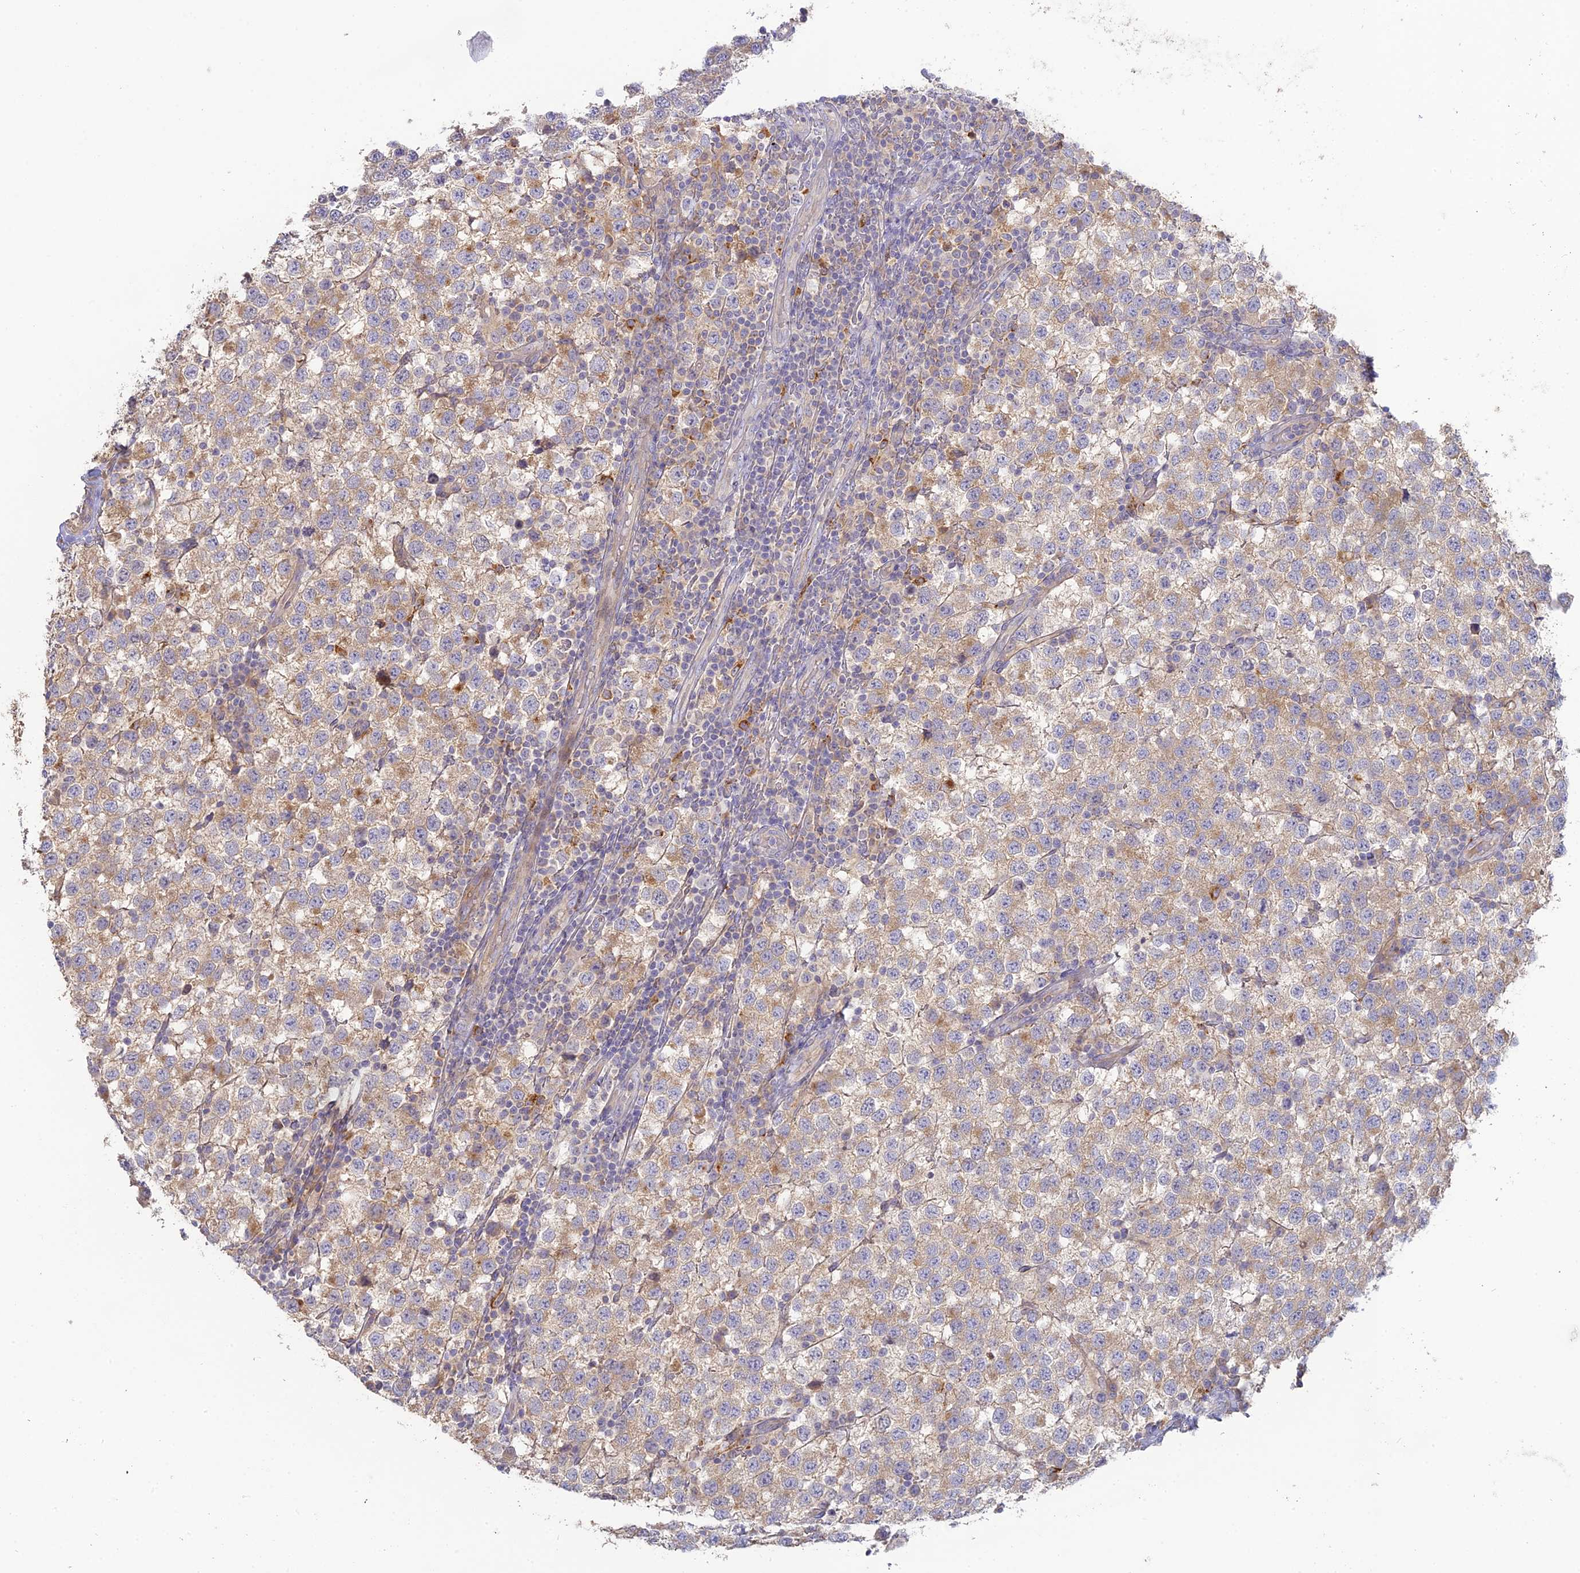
{"staining": {"intensity": "weak", "quantity": ">75%", "location": "cytoplasmic/membranous"}, "tissue": "testis cancer", "cell_type": "Tumor cells", "image_type": "cancer", "snomed": [{"axis": "morphology", "description": "Seminoma, NOS"}, {"axis": "topography", "description": "Testis"}], "caption": "Immunohistochemical staining of testis cancer demonstrates low levels of weak cytoplasmic/membranous staining in about >75% of tumor cells.", "gene": "SFT2D2", "patient": {"sex": "male", "age": 34}}